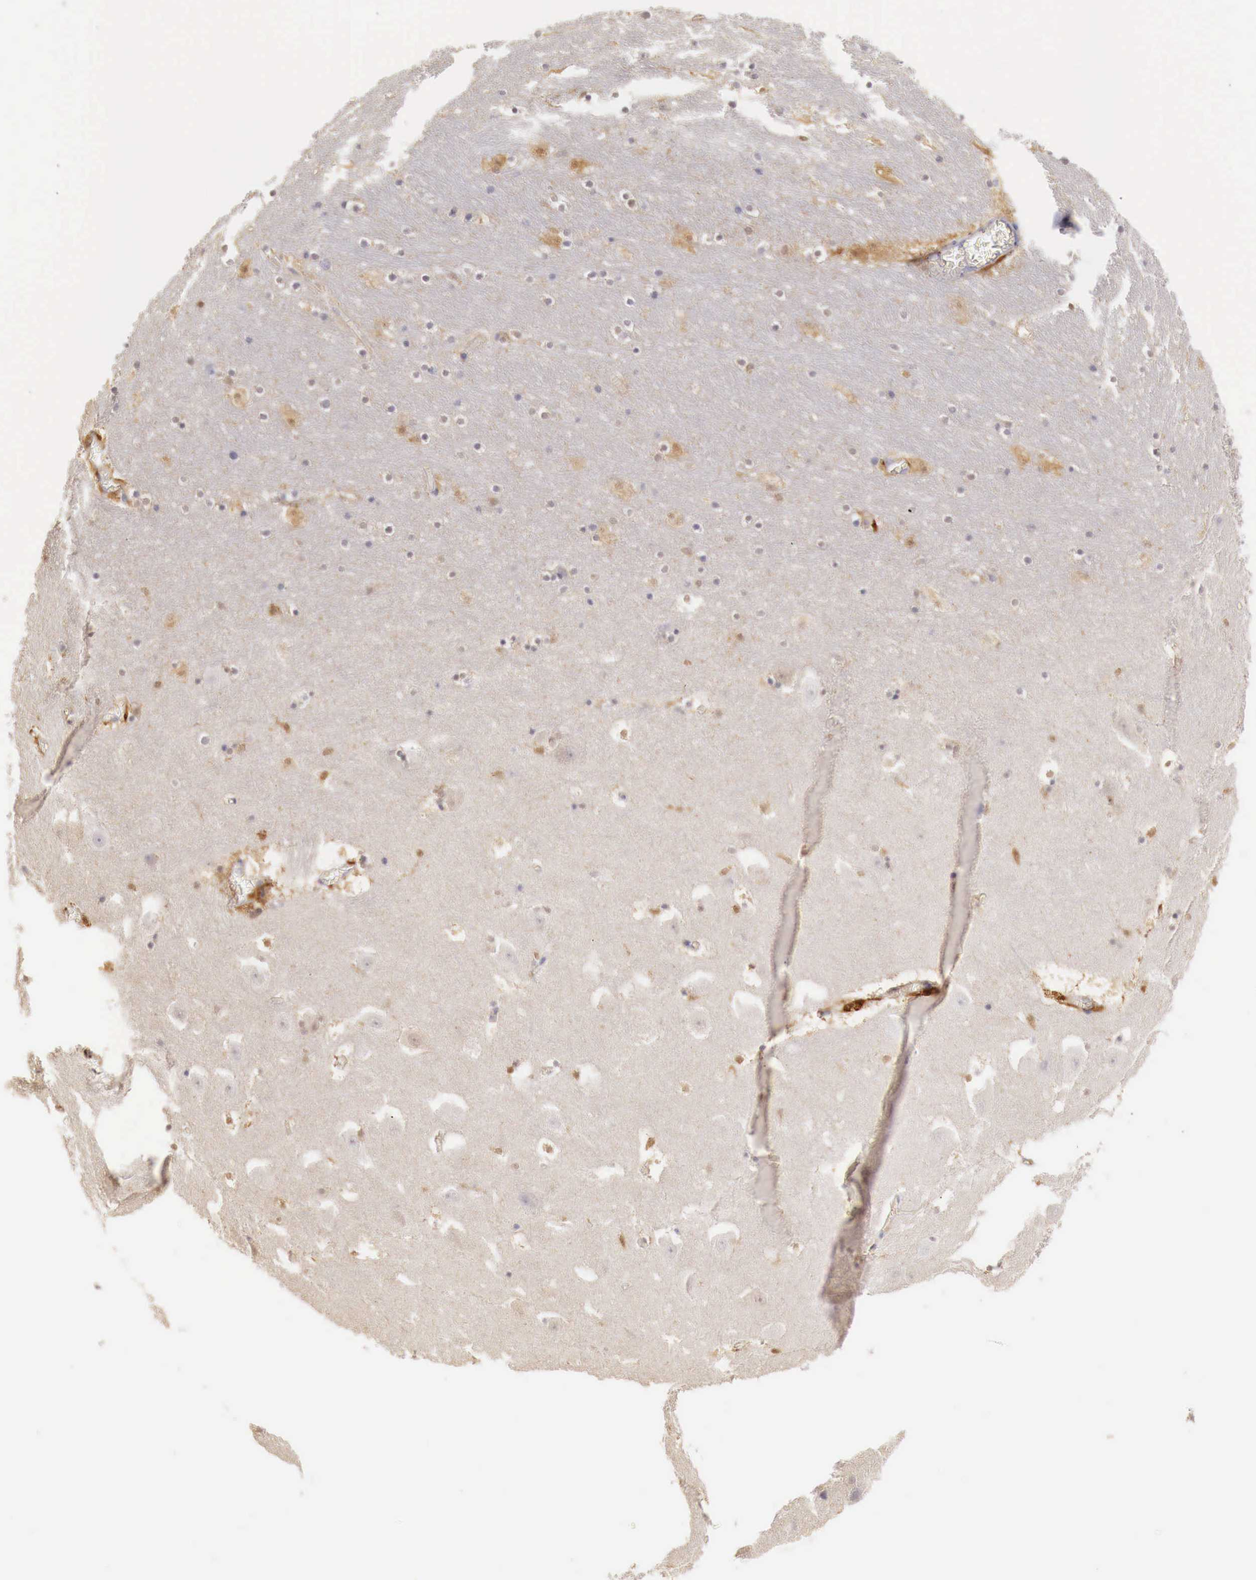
{"staining": {"intensity": "weak", "quantity": "<25%", "location": "cytoplasmic/membranous,nuclear"}, "tissue": "hippocampus", "cell_type": "Glial cells", "image_type": "normal", "snomed": [{"axis": "morphology", "description": "Normal tissue, NOS"}, {"axis": "topography", "description": "Hippocampus"}], "caption": "A histopathology image of human hippocampus is negative for staining in glial cells. Nuclei are stained in blue.", "gene": "RENBP", "patient": {"sex": "male", "age": 45}}